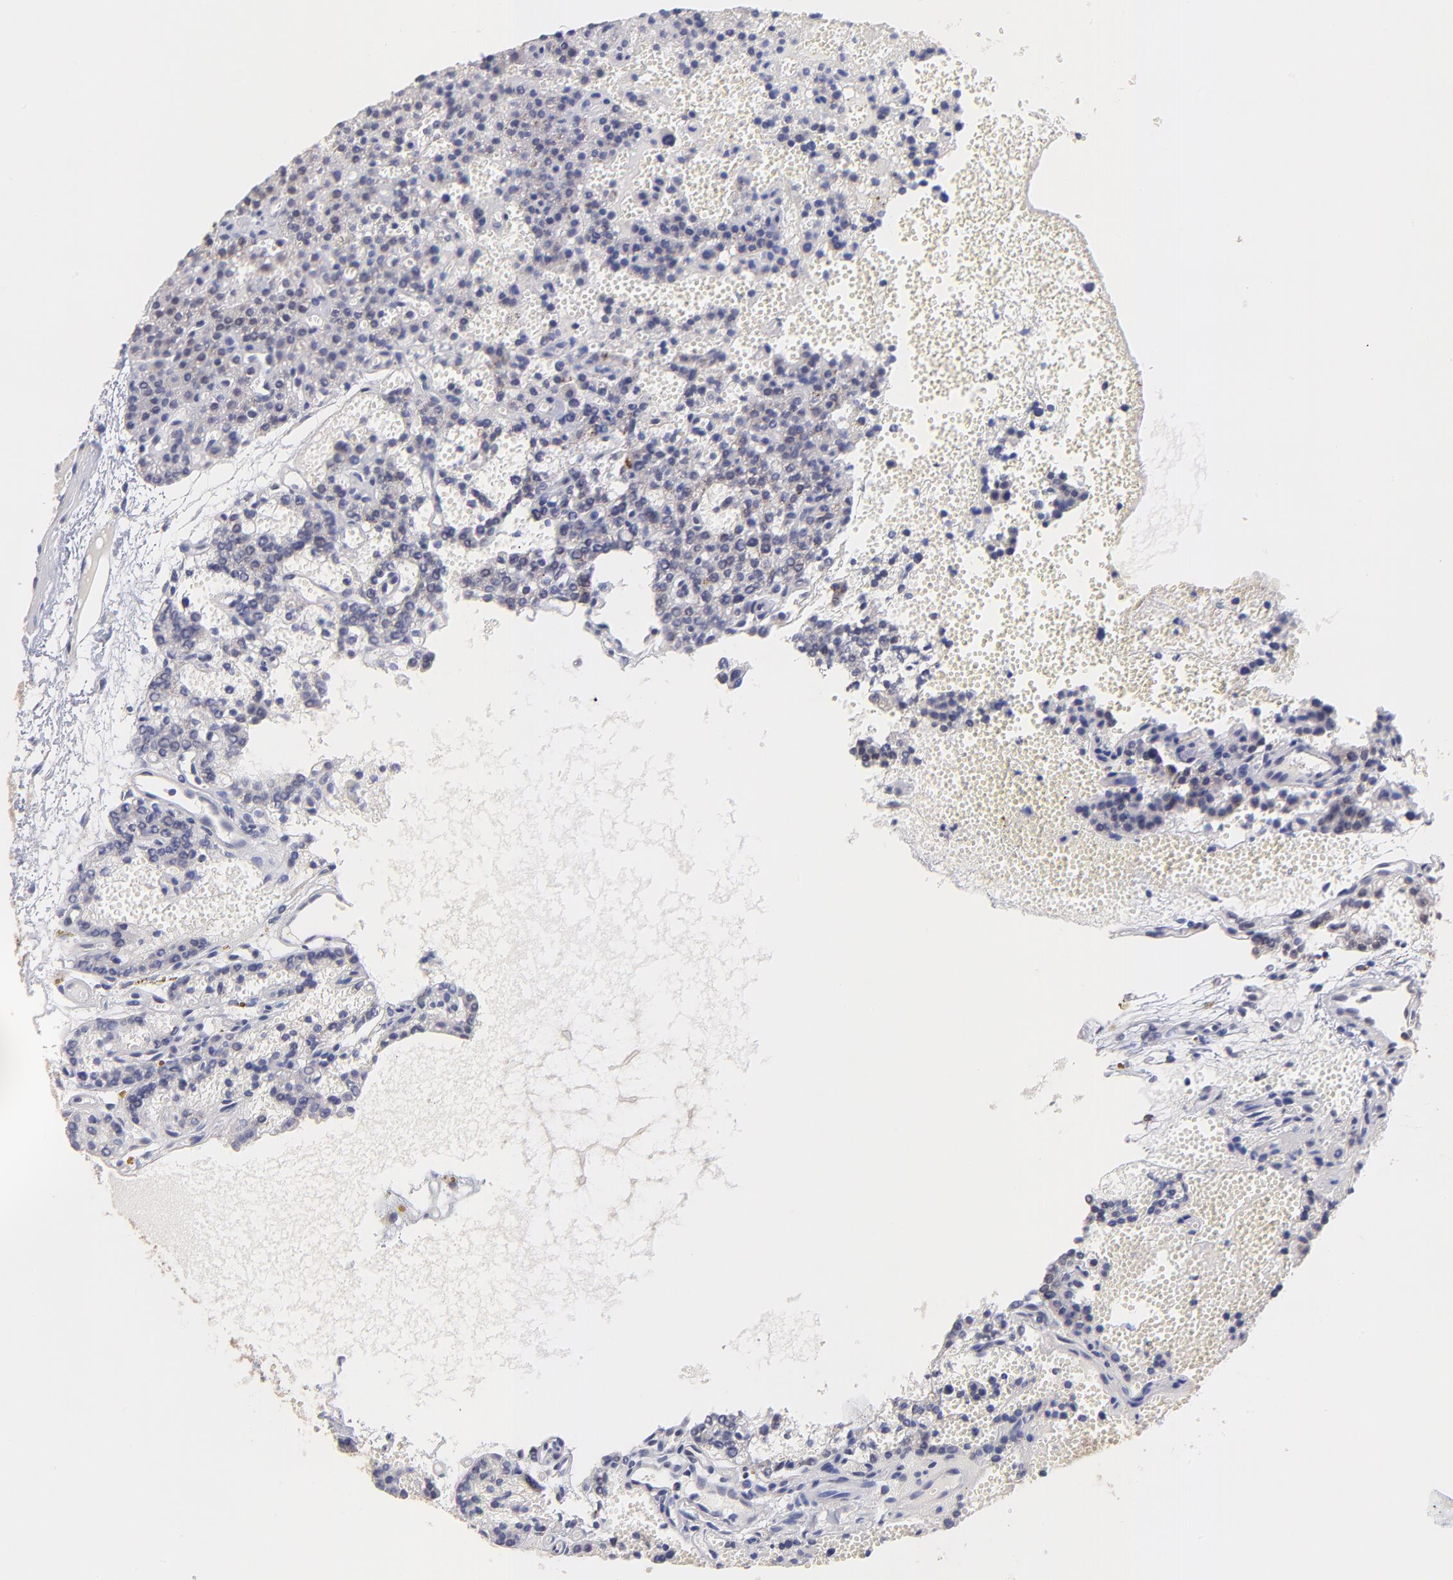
{"staining": {"intensity": "negative", "quantity": "none", "location": "none"}, "tissue": "parathyroid gland", "cell_type": "Glandular cells", "image_type": "normal", "snomed": [{"axis": "morphology", "description": "Normal tissue, NOS"}, {"axis": "topography", "description": "Parathyroid gland"}], "caption": "This histopathology image is of benign parathyroid gland stained with immunohistochemistry to label a protein in brown with the nuclei are counter-stained blue. There is no expression in glandular cells. (DAB IHC with hematoxylin counter stain).", "gene": "ZNF747", "patient": {"sex": "male", "age": 25}}